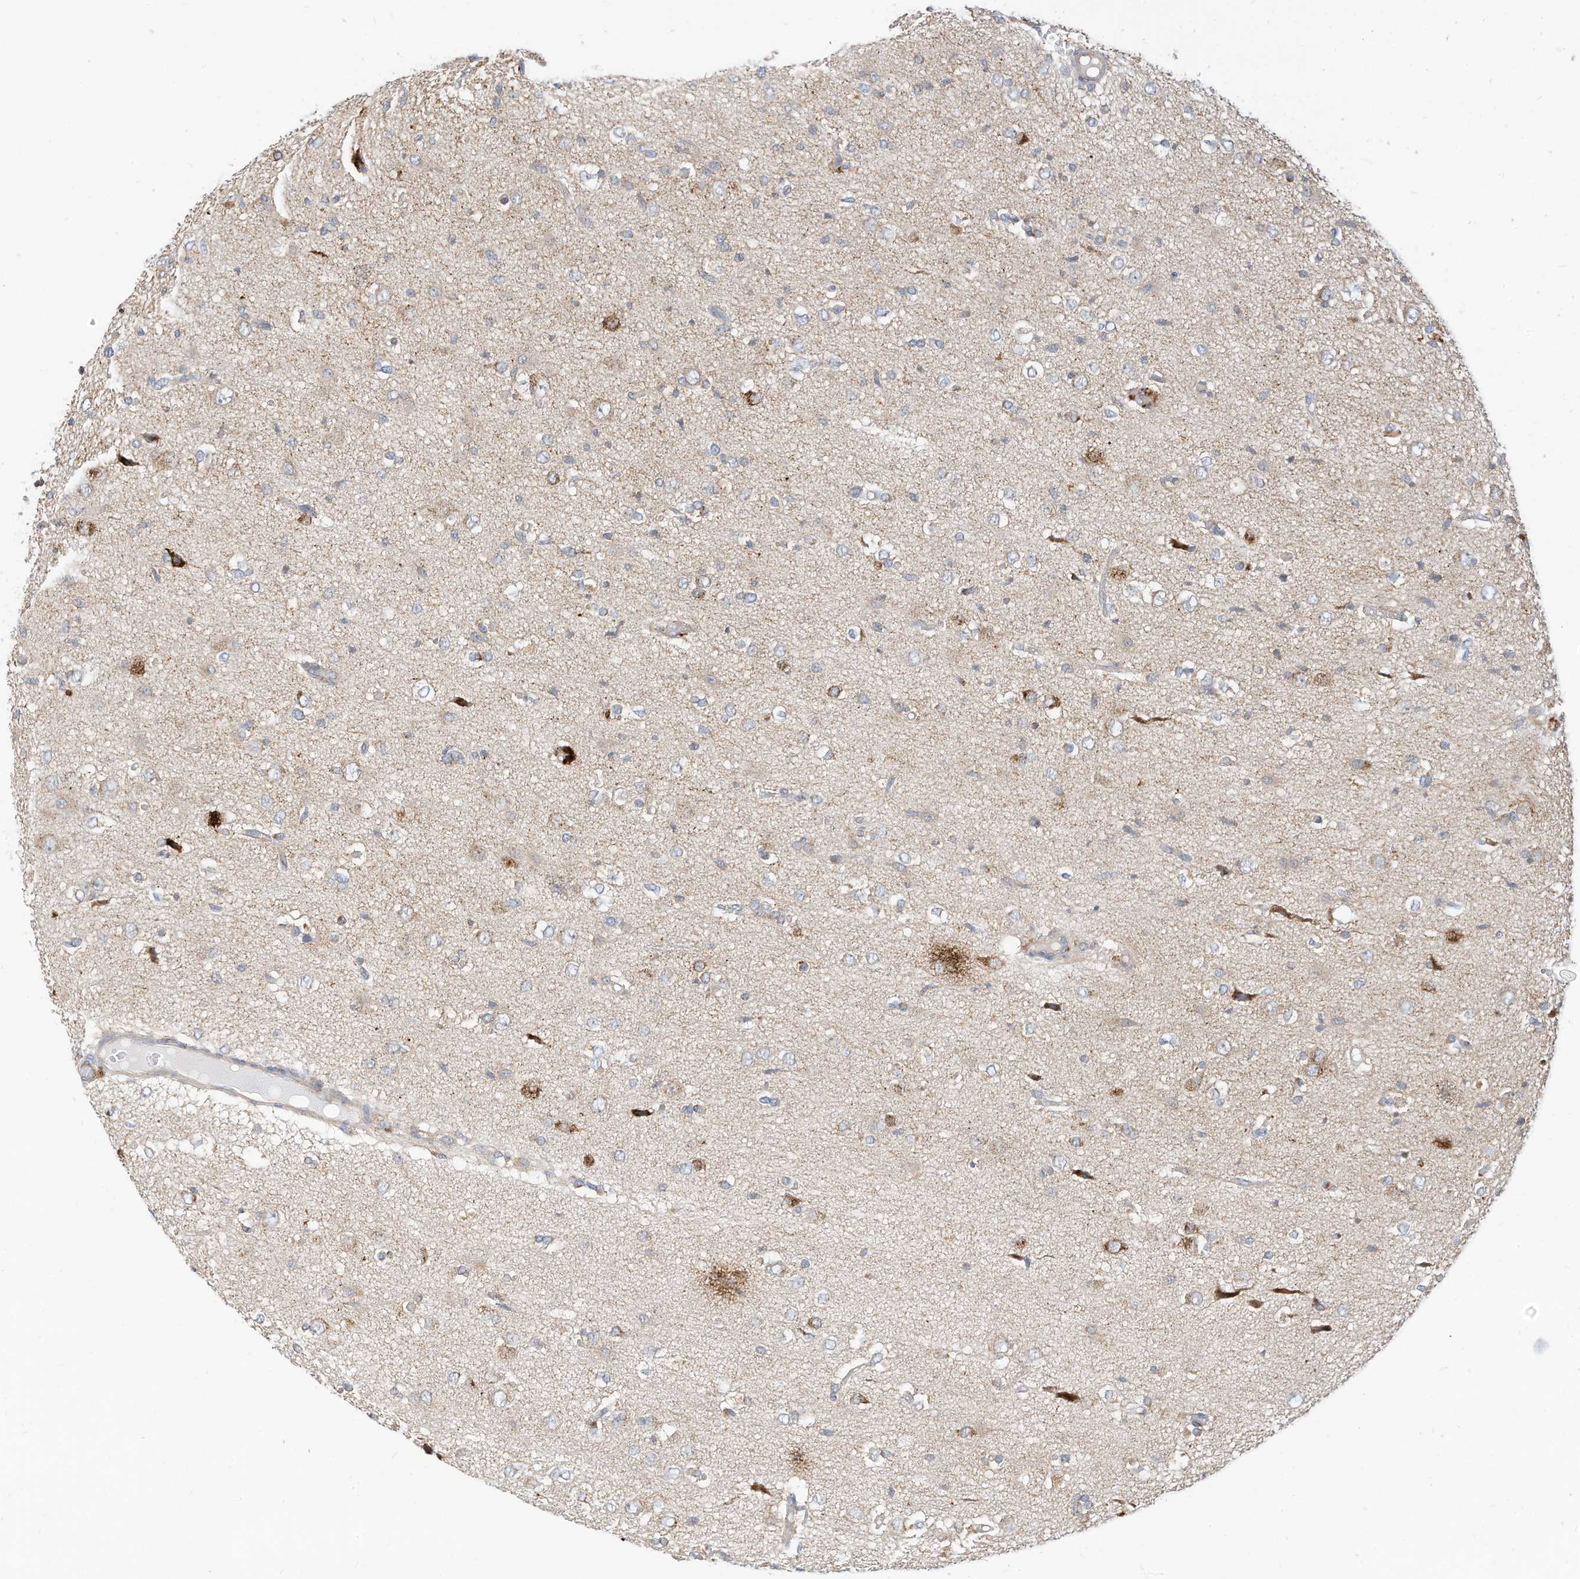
{"staining": {"intensity": "moderate", "quantity": "<25%", "location": "cytoplasmic/membranous"}, "tissue": "glioma", "cell_type": "Tumor cells", "image_type": "cancer", "snomed": [{"axis": "morphology", "description": "Glioma, malignant, High grade"}, {"axis": "topography", "description": "Brain"}], "caption": "This is an image of immunohistochemistry staining of glioma, which shows moderate positivity in the cytoplasmic/membranous of tumor cells.", "gene": "METTL6", "patient": {"sex": "female", "age": 59}}